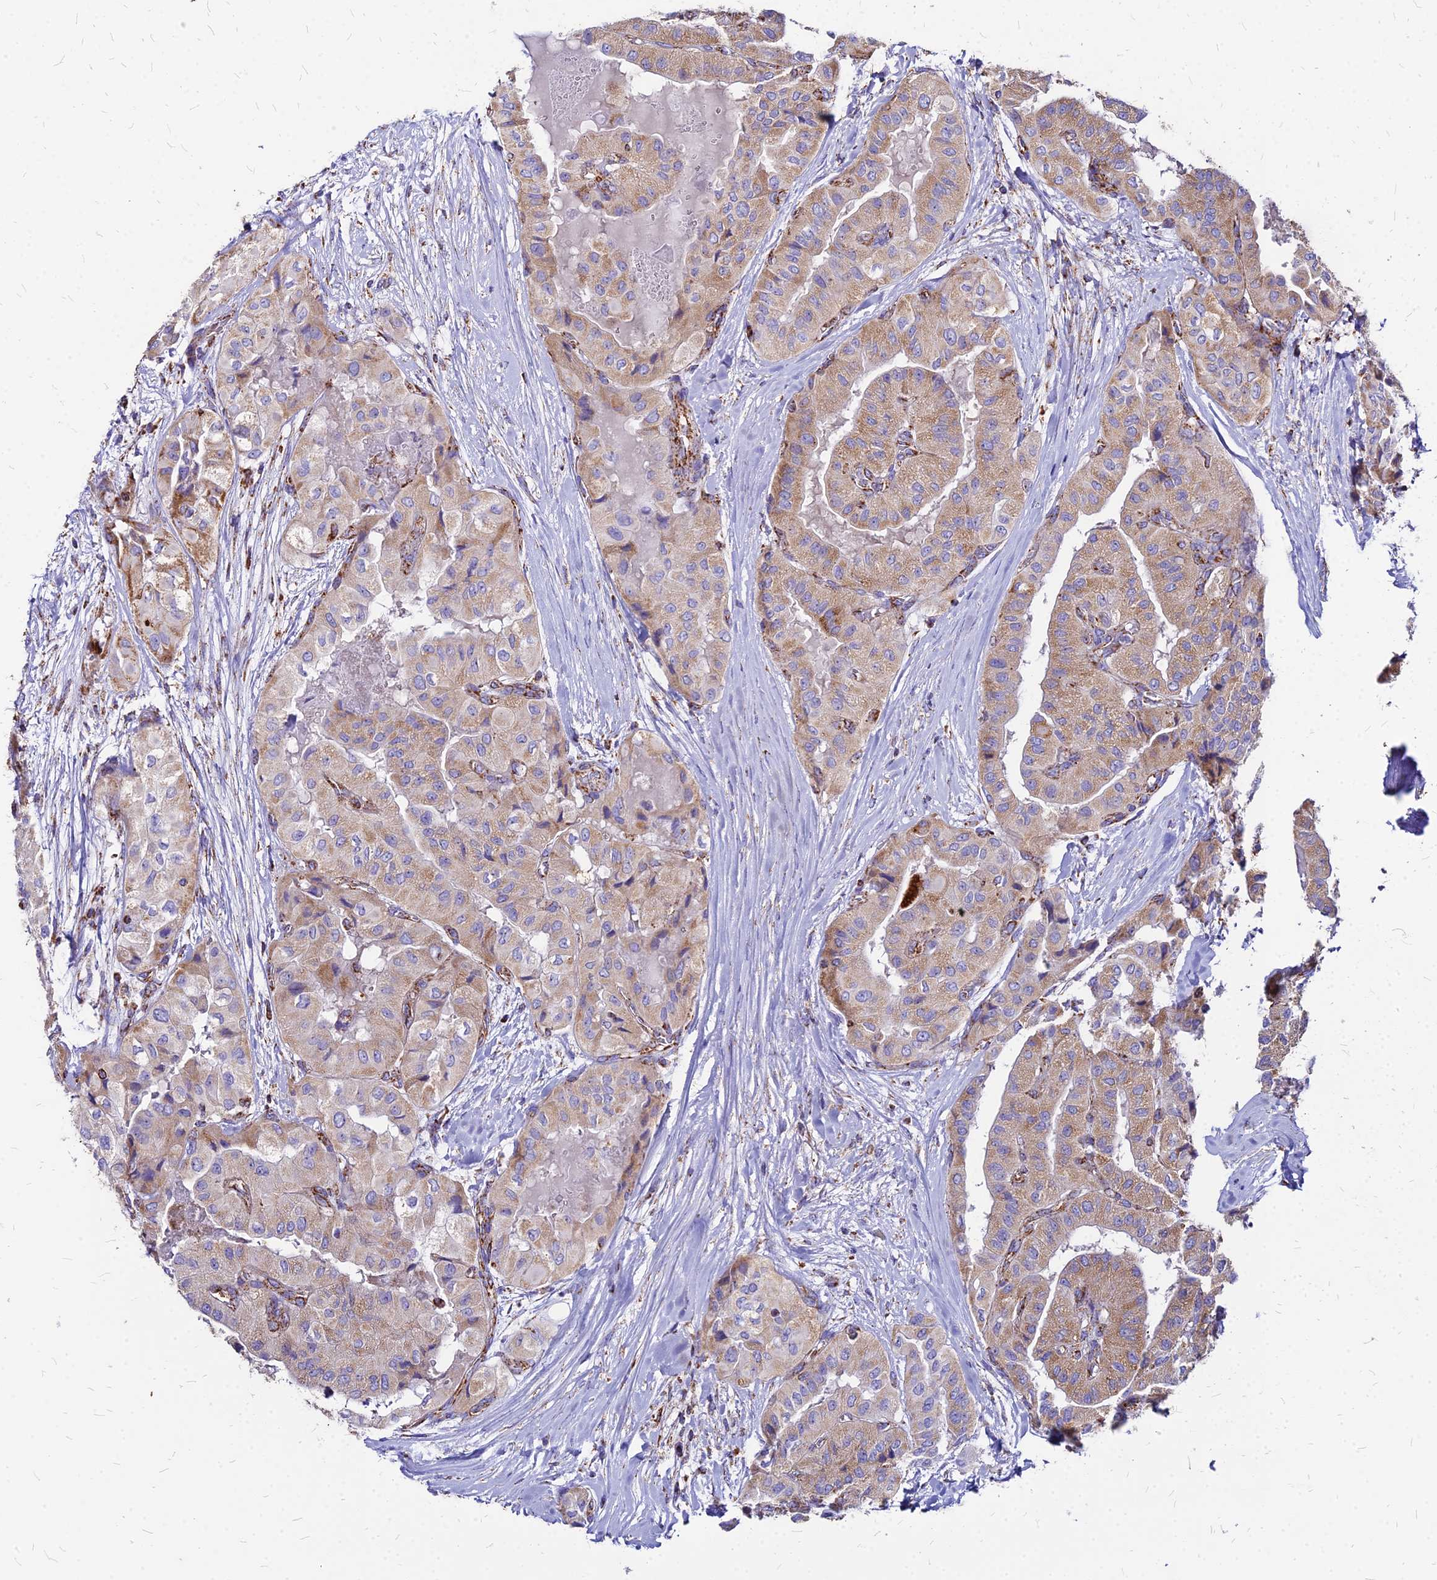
{"staining": {"intensity": "moderate", "quantity": "25%-75%", "location": "cytoplasmic/membranous"}, "tissue": "thyroid cancer", "cell_type": "Tumor cells", "image_type": "cancer", "snomed": [{"axis": "morphology", "description": "Papillary adenocarcinoma, NOS"}, {"axis": "topography", "description": "Thyroid gland"}], "caption": "Immunohistochemical staining of human thyroid cancer (papillary adenocarcinoma) demonstrates medium levels of moderate cytoplasmic/membranous protein staining in approximately 25%-75% of tumor cells.", "gene": "DLD", "patient": {"sex": "female", "age": 59}}